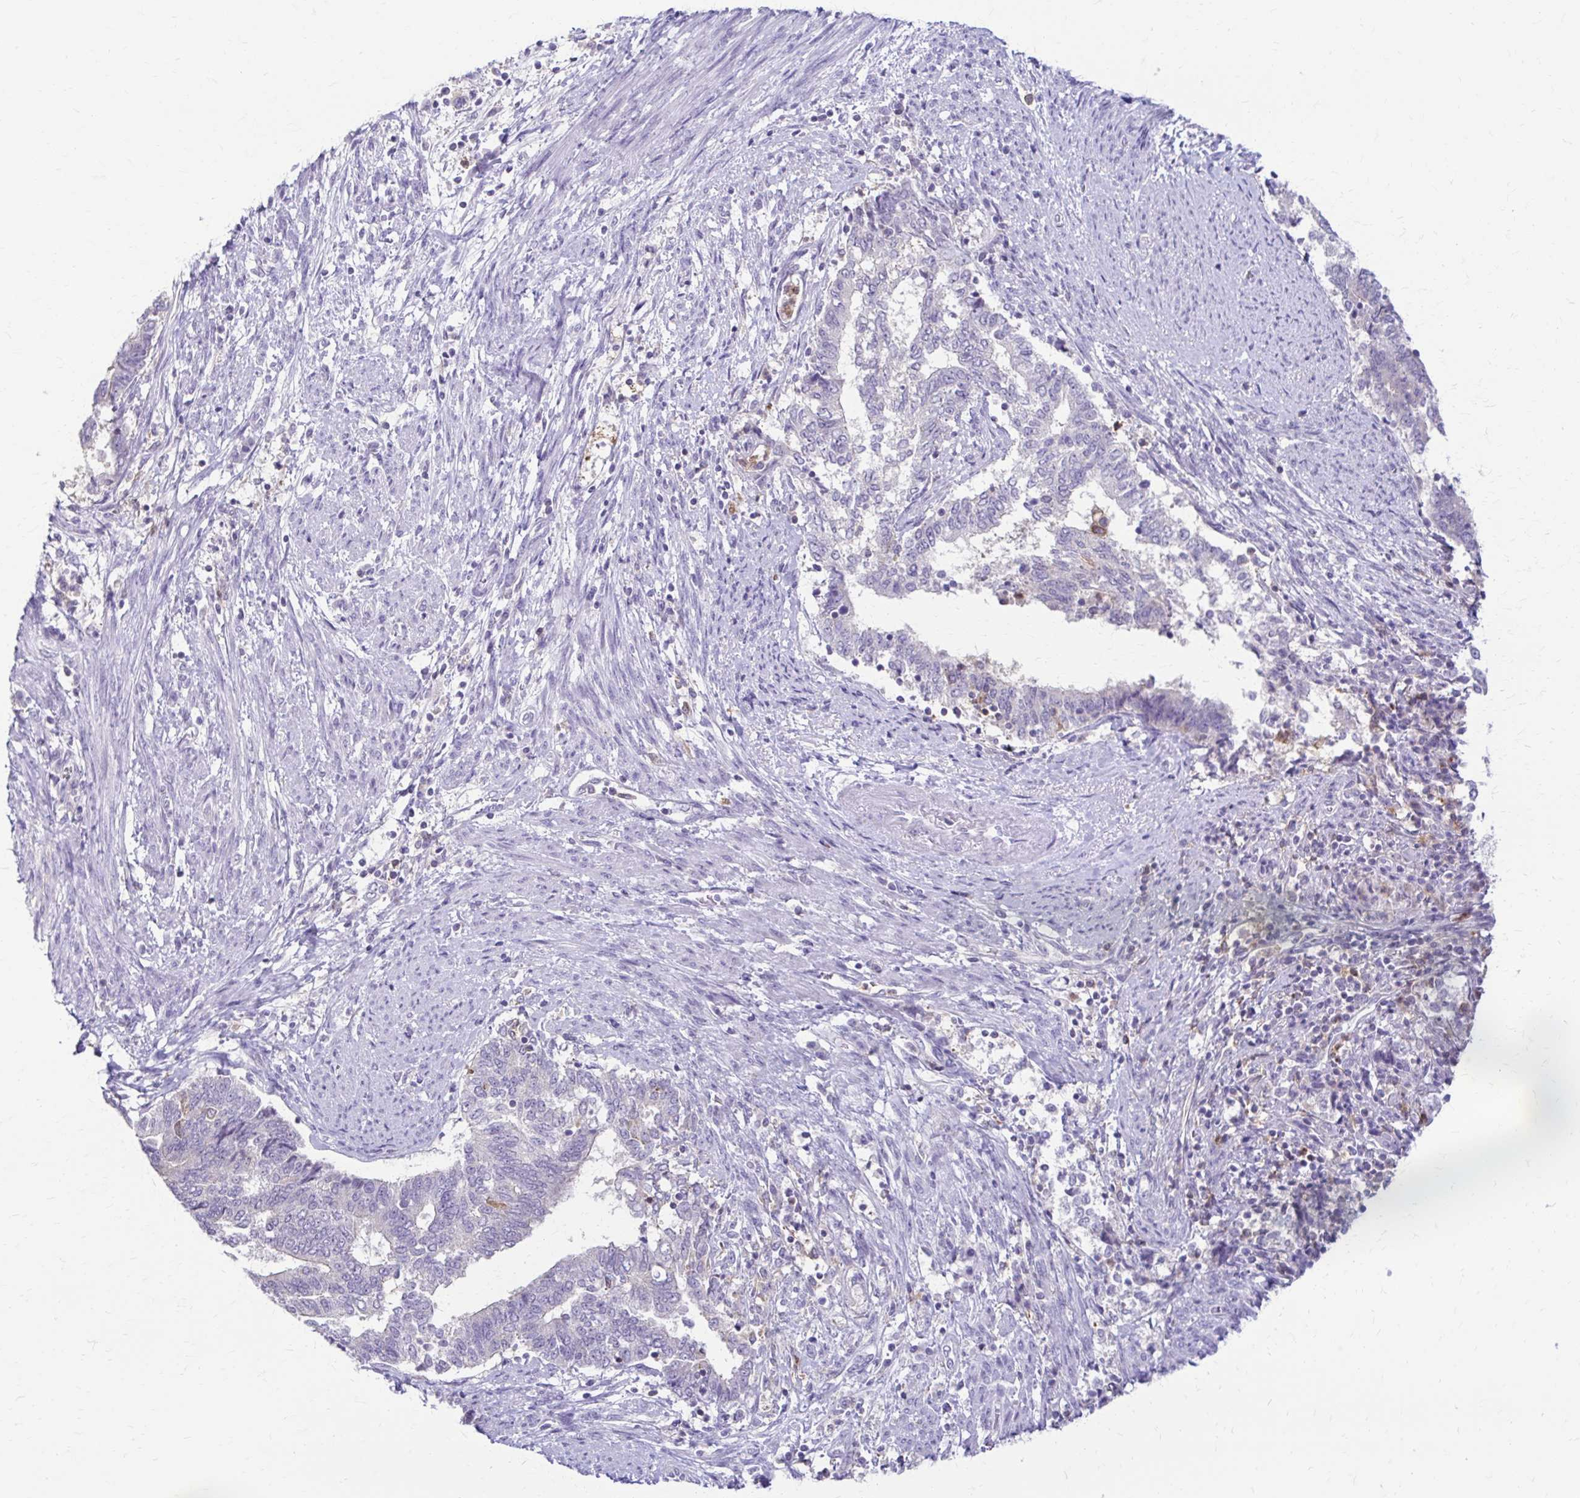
{"staining": {"intensity": "negative", "quantity": "none", "location": "none"}, "tissue": "endometrial cancer", "cell_type": "Tumor cells", "image_type": "cancer", "snomed": [{"axis": "morphology", "description": "Adenocarcinoma, NOS"}, {"axis": "topography", "description": "Endometrium"}], "caption": "High power microscopy image of an immunohistochemistry histopathology image of adenocarcinoma (endometrial), revealing no significant positivity in tumor cells. (DAB IHC, high magnification).", "gene": "PIK3AP1", "patient": {"sex": "female", "age": 65}}